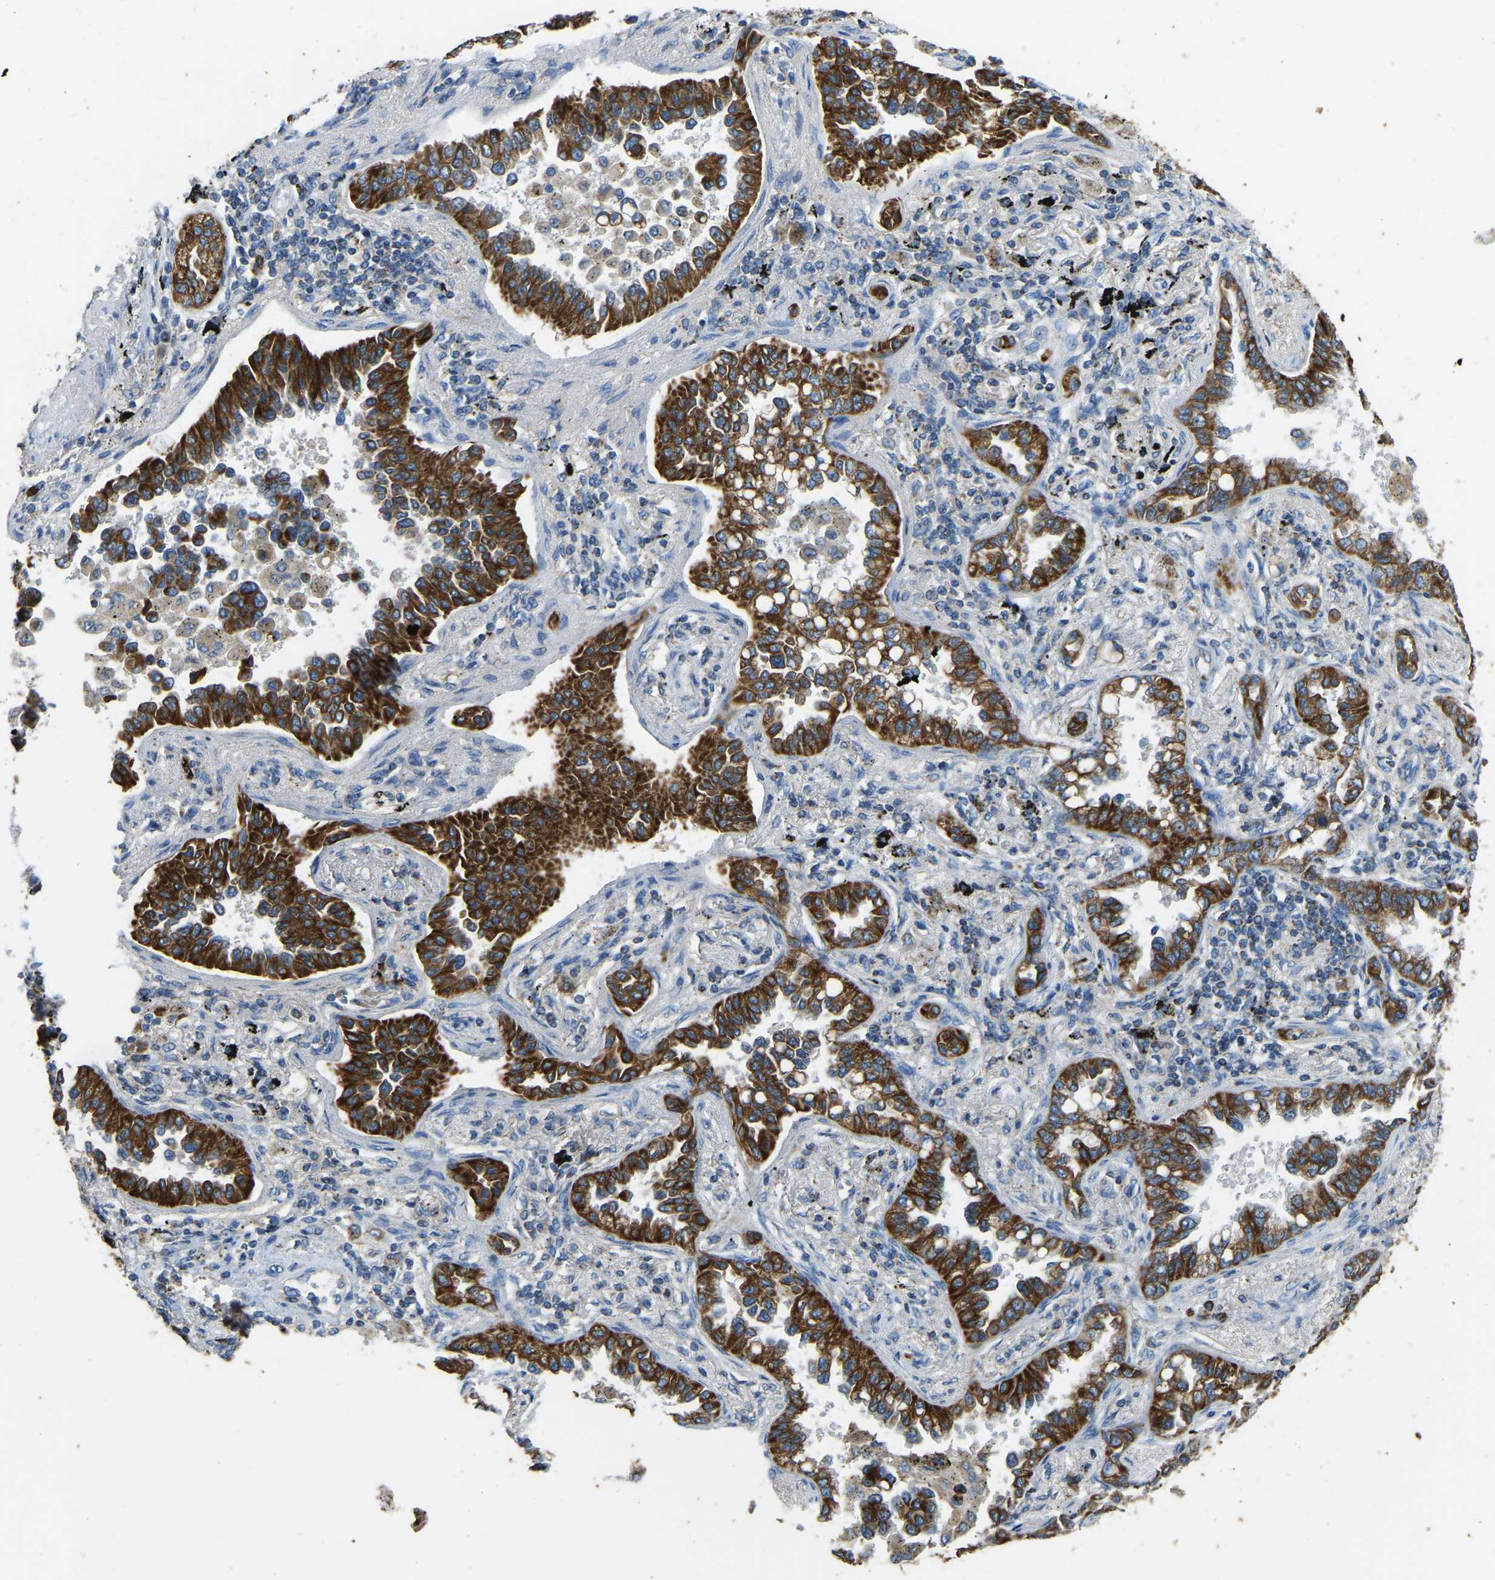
{"staining": {"intensity": "strong", "quantity": ">75%", "location": "cytoplasmic/membranous"}, "tissue": "lung cancer", "cell_type": "Tumor cells", "image_type": "cancer", "snomed": [{"axis": "morphology", "description": "Normal tissue, NOS"}, {"axis": "morphology", "description": "Adenocarcinoma, NOS"}, {"axis": "topography", "description": "Lung"}], "caption": "This micrograph reveals immunohistochemistry (IHC) staining of lung cancer (adenocarcinoma), with high strong cytoplasmic/membranous expression in approximately >75% of tumor cells.", "gene": "ZNF200", "patient": {"sex": "male", "age": 59}}